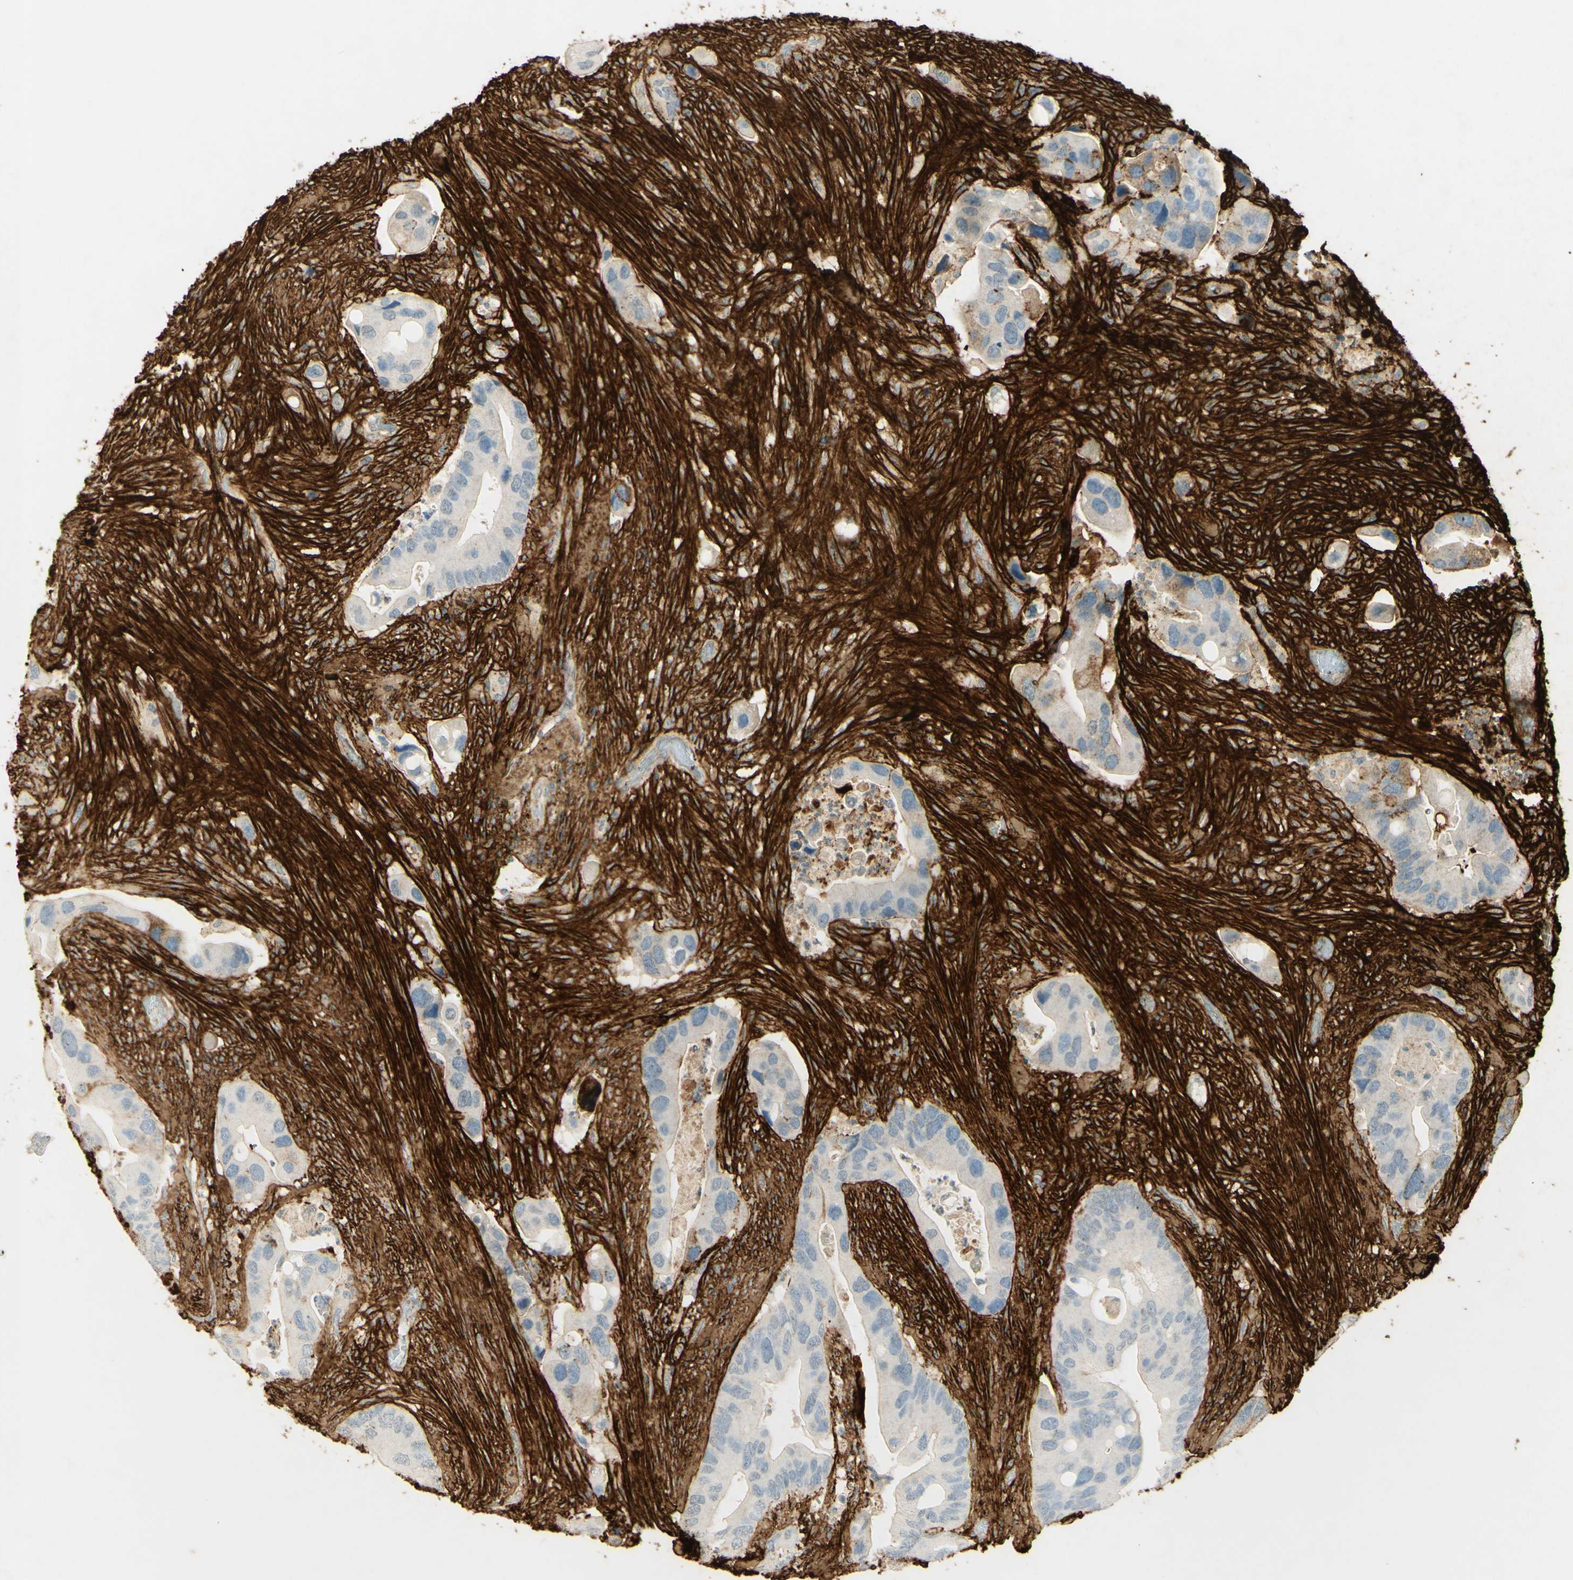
{"staining": {"intensity": "strong", "quantity": "<25%", "location": "cytoplasmic/membranous"}, "tissue": "colorectal cancer", "cell_type": "Tumor cells", "image_type": "cancer", "snomed": [{"axis": "morphology", "description": "Adenocarcinoma, NOS"}, {"axis": "topography", "description": "Rectum"}], "caption": "Protein staining of adenocarcinoma (colorectal) tissue demonstrates strong cytoplasmic/membranous expression in about <25% of tumor cells.", "gene": "TNN", "patient": {"sex": "female", "age": 57}}